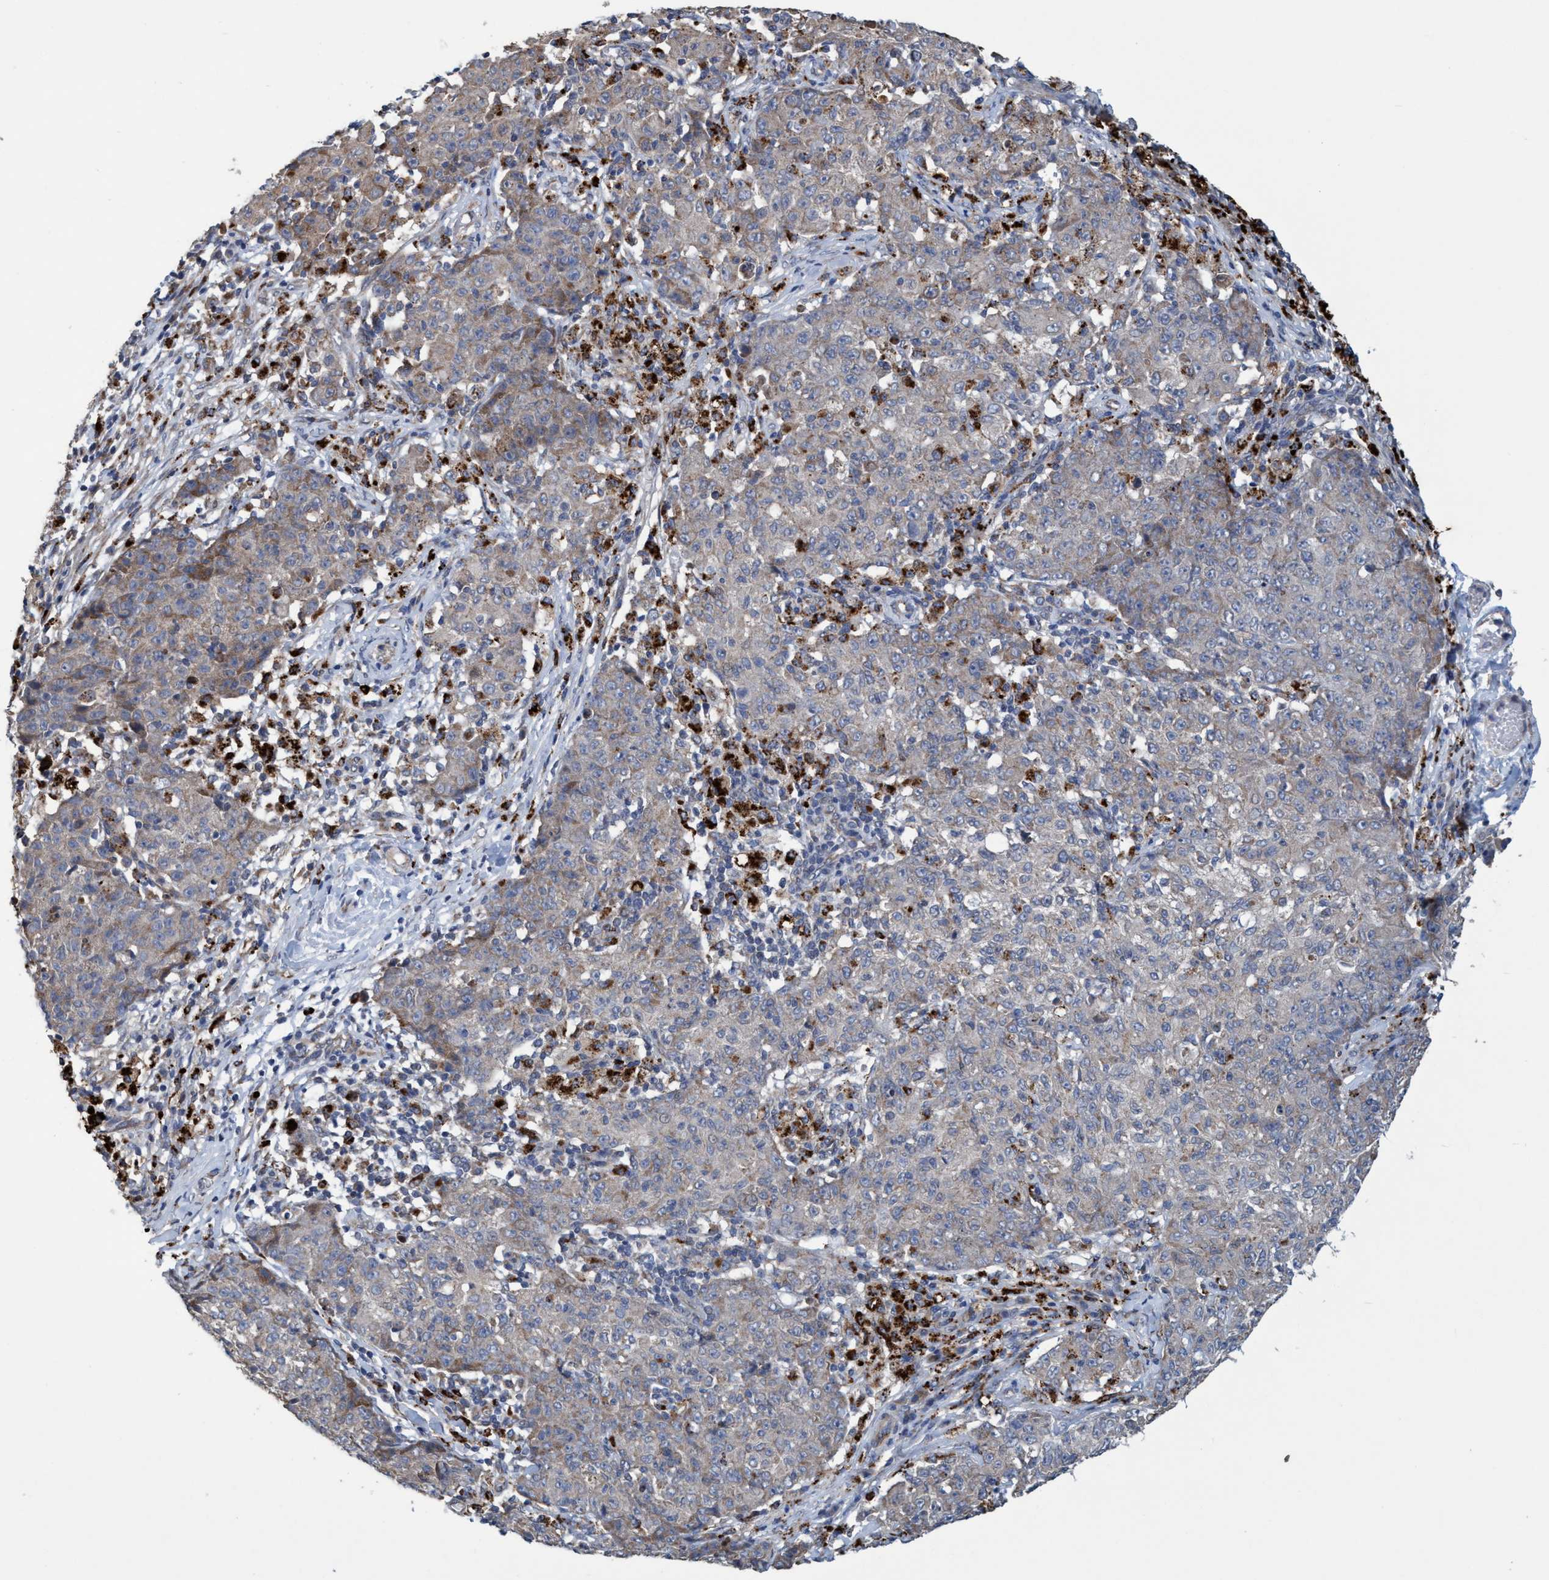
{"staining": {"intensity": "weak", "quantity": "<25%", "location": "cytoplasmic/membranous"}, "tissue": "ovarian cancer", "cell_type": "Tumor cells", "image_type": "cancer", "snomed": [{"axis": "morphology", "description": "Carcinoma, endometroid"}, {"axis": "topography", "description": "Ovary"}], "caption": "This micrograph is of ovarian cancer (endometroid carcinoma) stained with immunohistochemistry (IHC) to label a protein in brown with the nuclei are counter-stained blue. There is no staining in tumor cells. Brightfield microscopy of immunohistochemistry stained with DAB (3,3'-diaminobenzidine) (brown) and hematoxylin (blue), captured at high magnification.", "gene": "BBS9", "patient": {"sex": "female", "age": 42}}